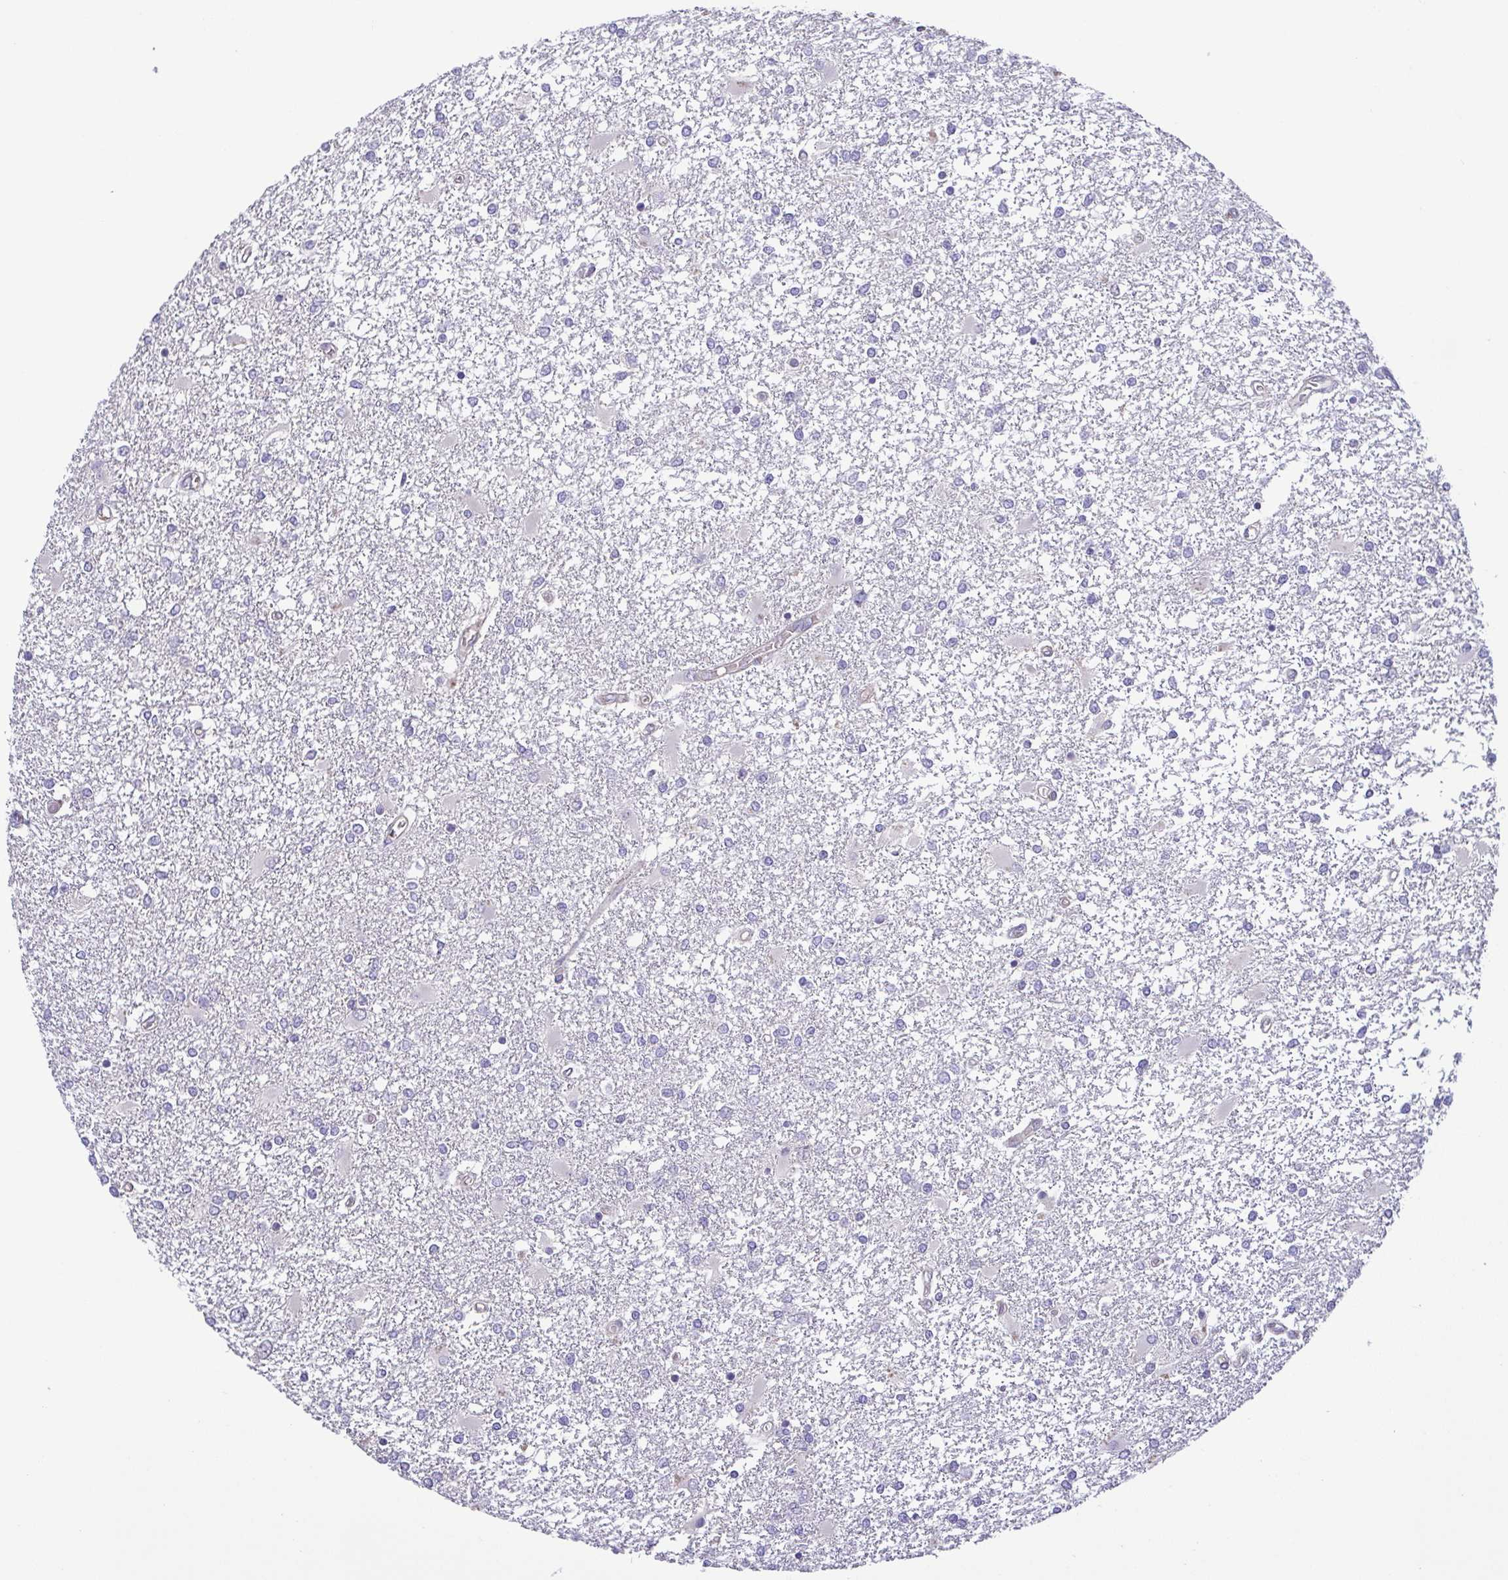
{"staining": {"intensity": "negative", "quantity": "none", "location": "none"}, "tissue": "glioma", "cell_type": "Tumor cells", "image_type": "cancer", "snomed": [{"axis": "morphology", "description": "Glioma, malignant, High grade"}, {"axis": "topography", "description": "Cerebral cortex"}], "caption": "This is a histopathology image of immunohistochemistry (IHC) staining of malignant glioma (high-grade), which shows no positivity in tumor cells. The staining was performed using DAB (3,3'-diaminobenzidine) to visualize the protein expression in brown, while the nuclei were stained in blue with hematoxylin (Magnification: 20x).", "gene": "LMF2", "patient": {"sex": "male", "age": 79}}